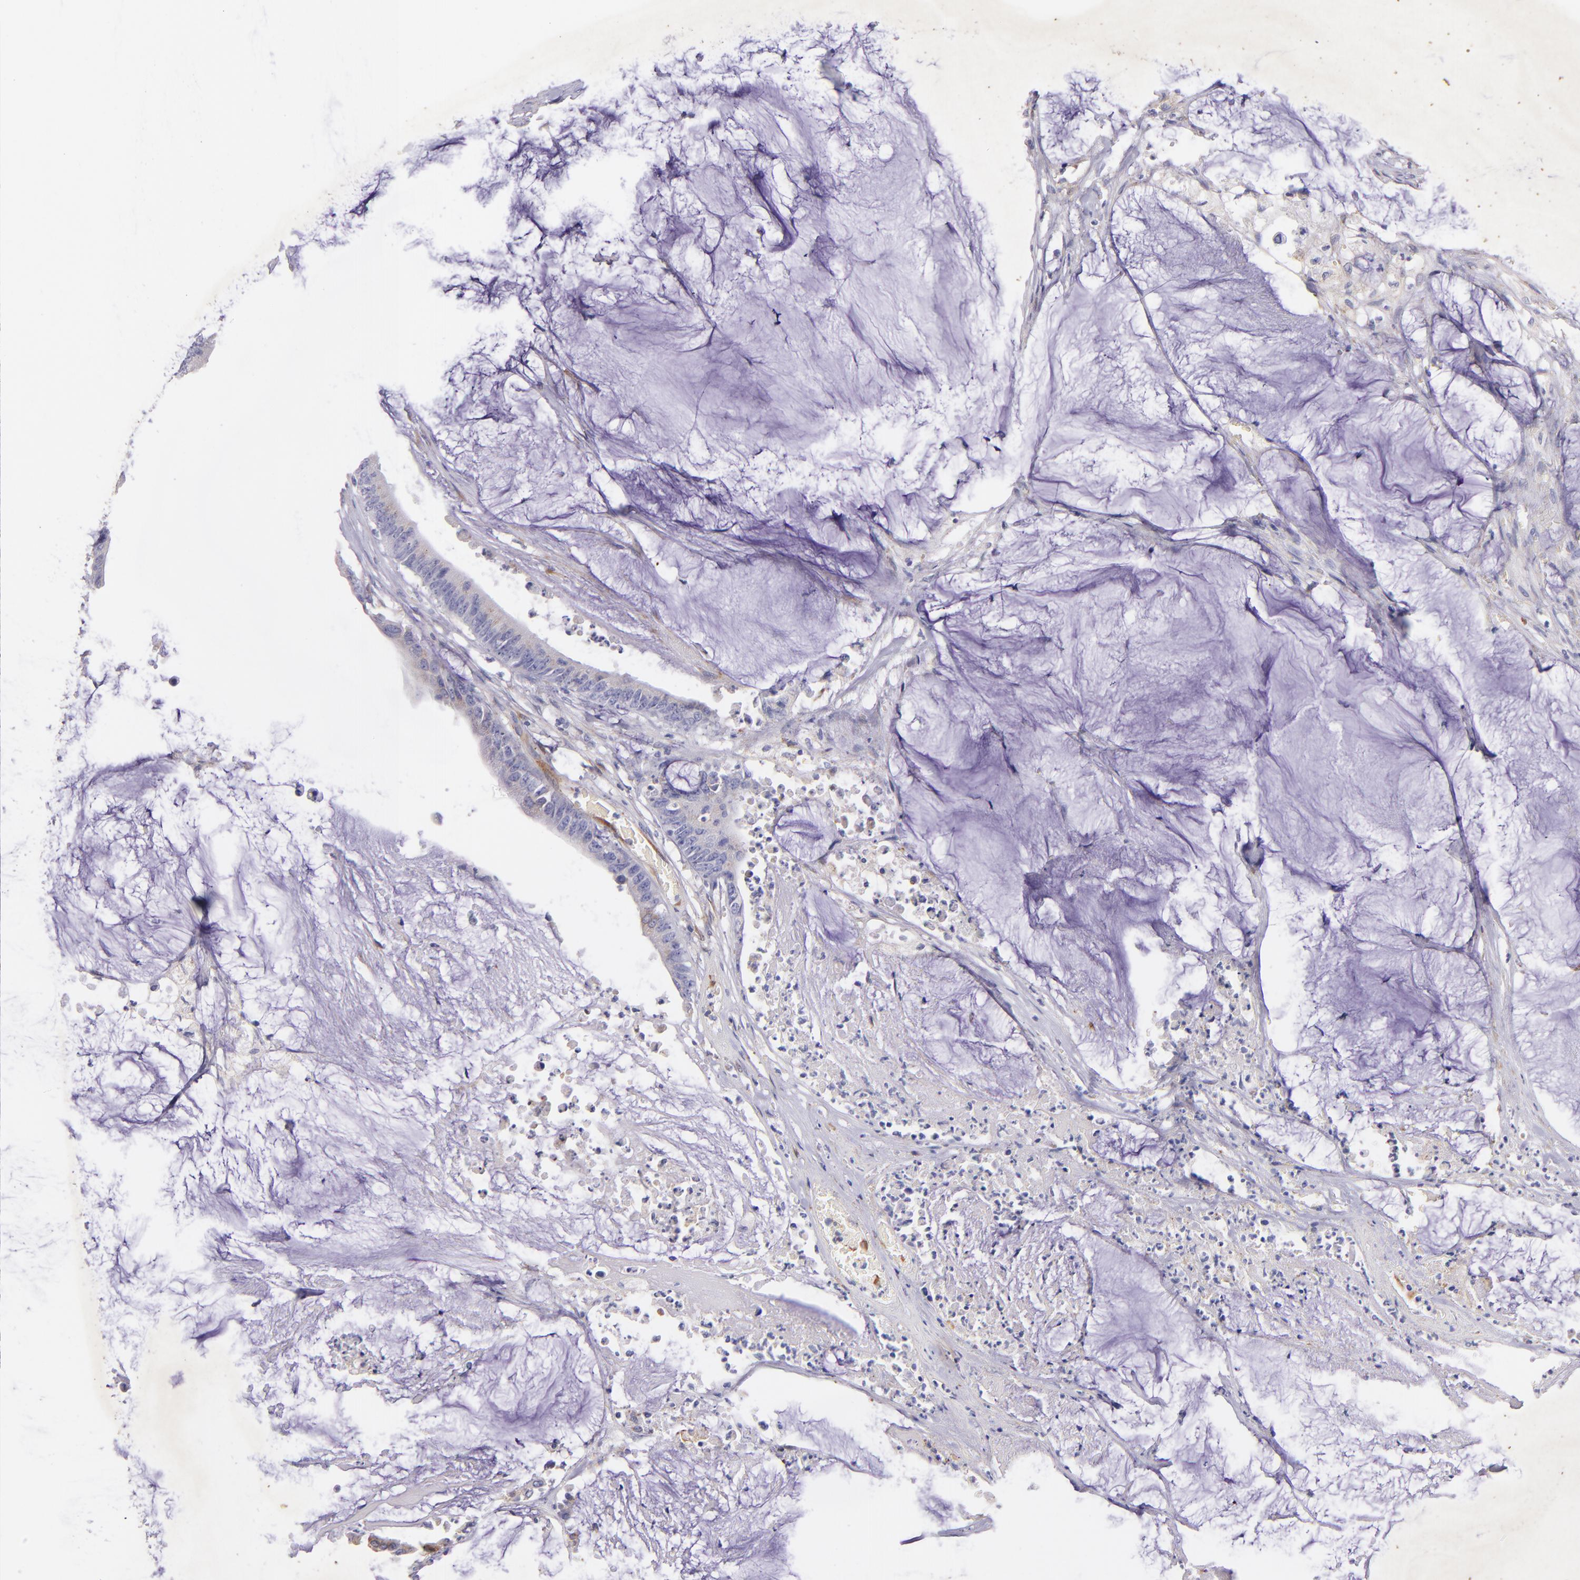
{"staining": {"intensity": "weak", "quantity": "25%-75%", "location": "cytoplasmic/membranous"}, "tissue": "colorectal cancer", "cell_type": "Tumor cells", "image_type": "cancer", "snomed": [{"axis": "morphology", "description": "Adenocarcinoma, NOS"}, {"axis": "topography", "description": "Rectum"}], "caption": "High-magnification brightfield microscopy of colorectal cancer (adenocarcinoma) stained with DAB (3,3'-diaminobenzidine) (brown) and counterstained with hematoxylin (blue). tumor cells exhibit weak cytoplasmic/membranous staining is appreciated in approximately25%-75% of cells.", "gene": "RET", "patient": {"sex": "female", "age": 66}}